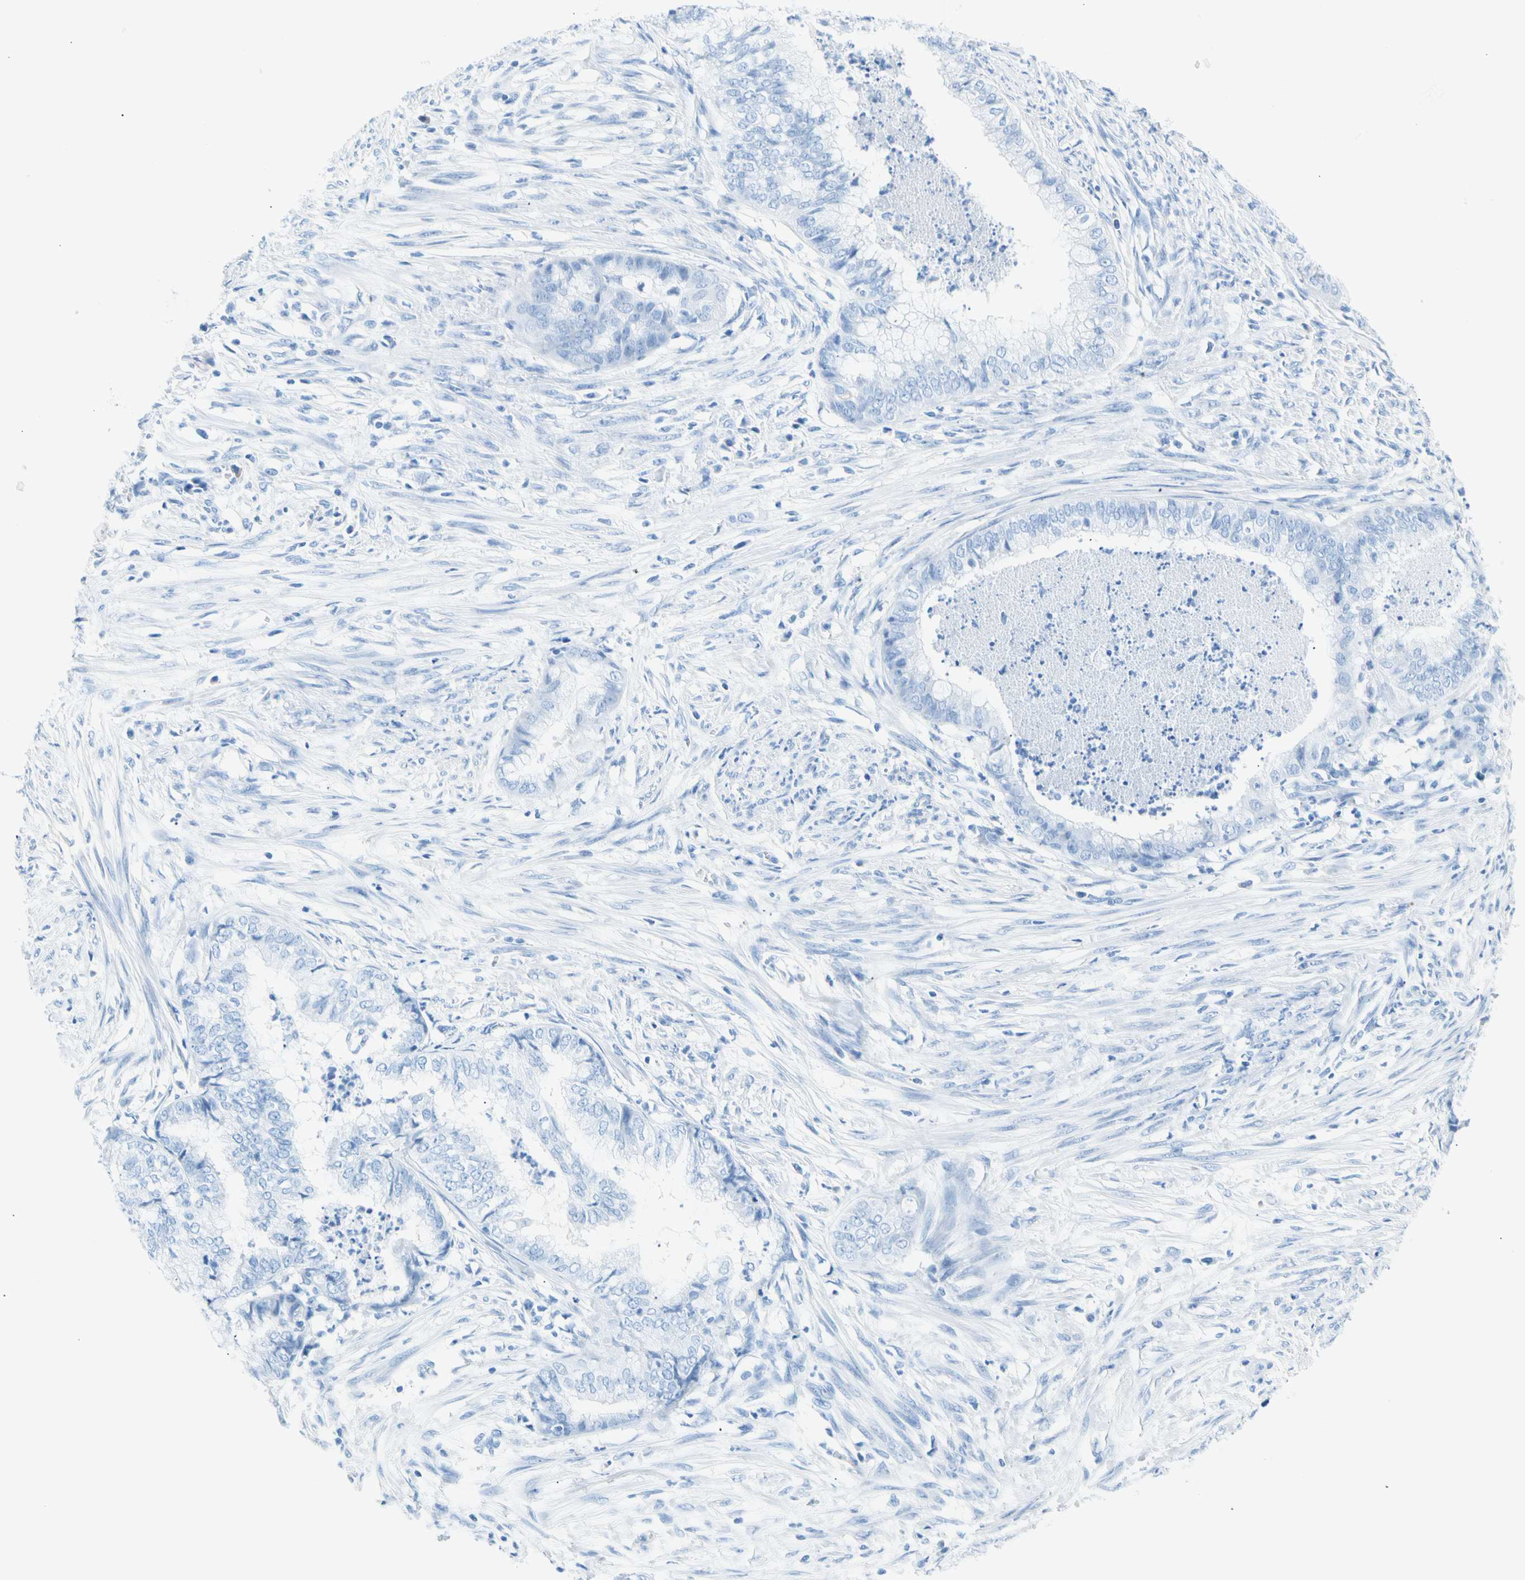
{"staining": {"intensity": "negative", "quantity": "none", "location": "none"}, "tissue": "endometrial cancer", "cell_type": "Tumor cells", "image_type": "cancer", "snomed": [{"axis": "morphology", "description": "Necrosis, NOS"}, {"axis": "morphology", "description": "Adenocarcinoma, NOS"}, {"axis": "topography", "description": "Endometrium"}], "caption": "This is an immunohistochemistry image of human endometrial cancer. There is no positivity in tumor cells.", "gene": "CEL", "patient": {"sex": "female", "age": 79}}